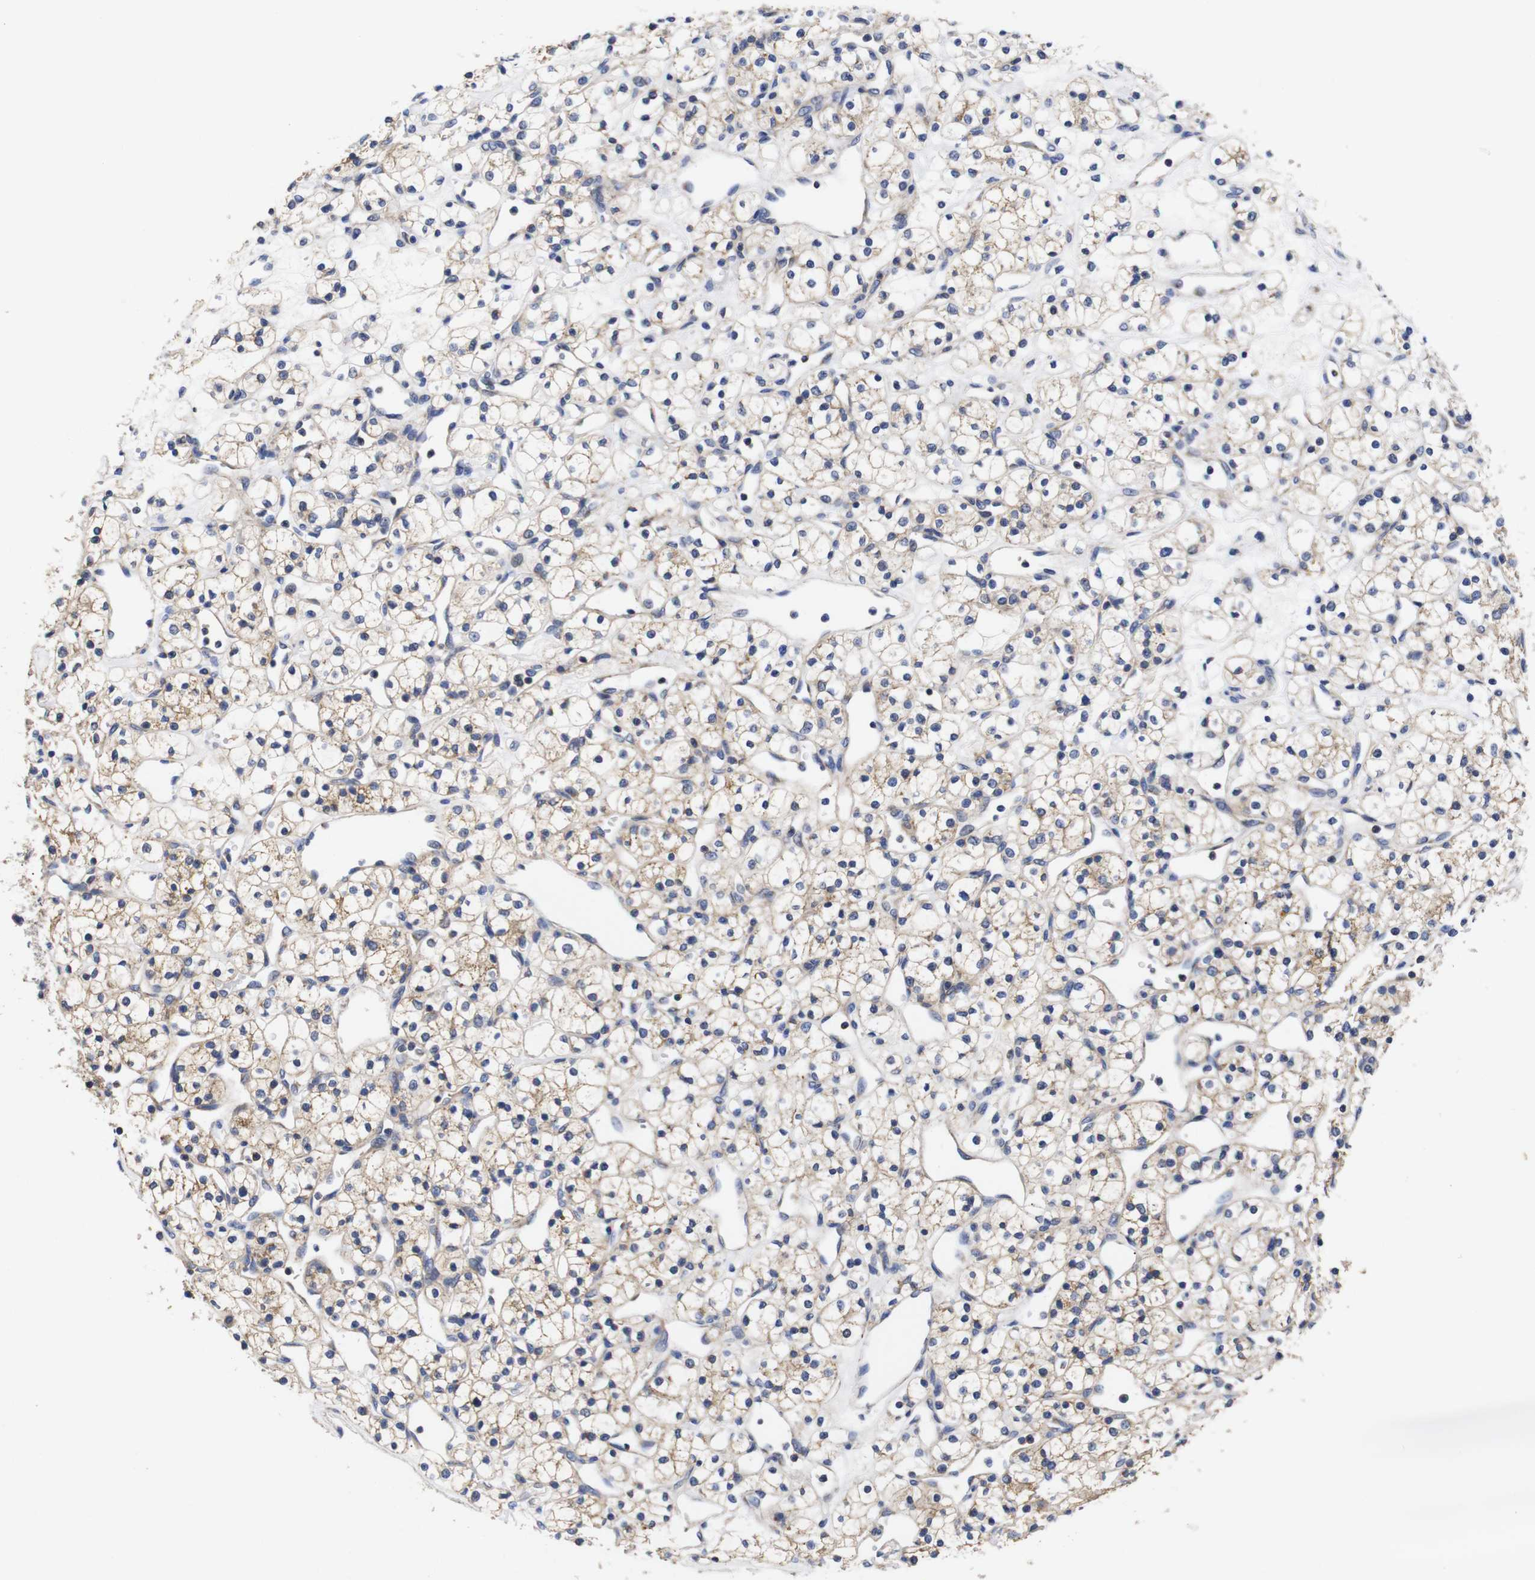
{"staining": {"intensity": "weak", "quantity": ">75%", "location": "cytoplasmic/membranous"}, "tissue": "renal cancer", "cell_type": "Tumor cells", "image_type": "cancer", "snomed": [{"axis": "morphology", "description": "Adenocarcinoma, NOS"}, {"axis": "topography", "description": "Kidney"}], "caption": "Weak cytoplasmic/membranous protein expression is identified in about >75% of tumor cells in adenocarcinoma (renal). The staining is performed using DAB (3,3'-diaminobenzidine) brown chromogen to label protein expression. The nuclei are counter-stained blue using hematoxylin.", "gene": "OPN3", "patient": {"sex": "female", "age": 60}}